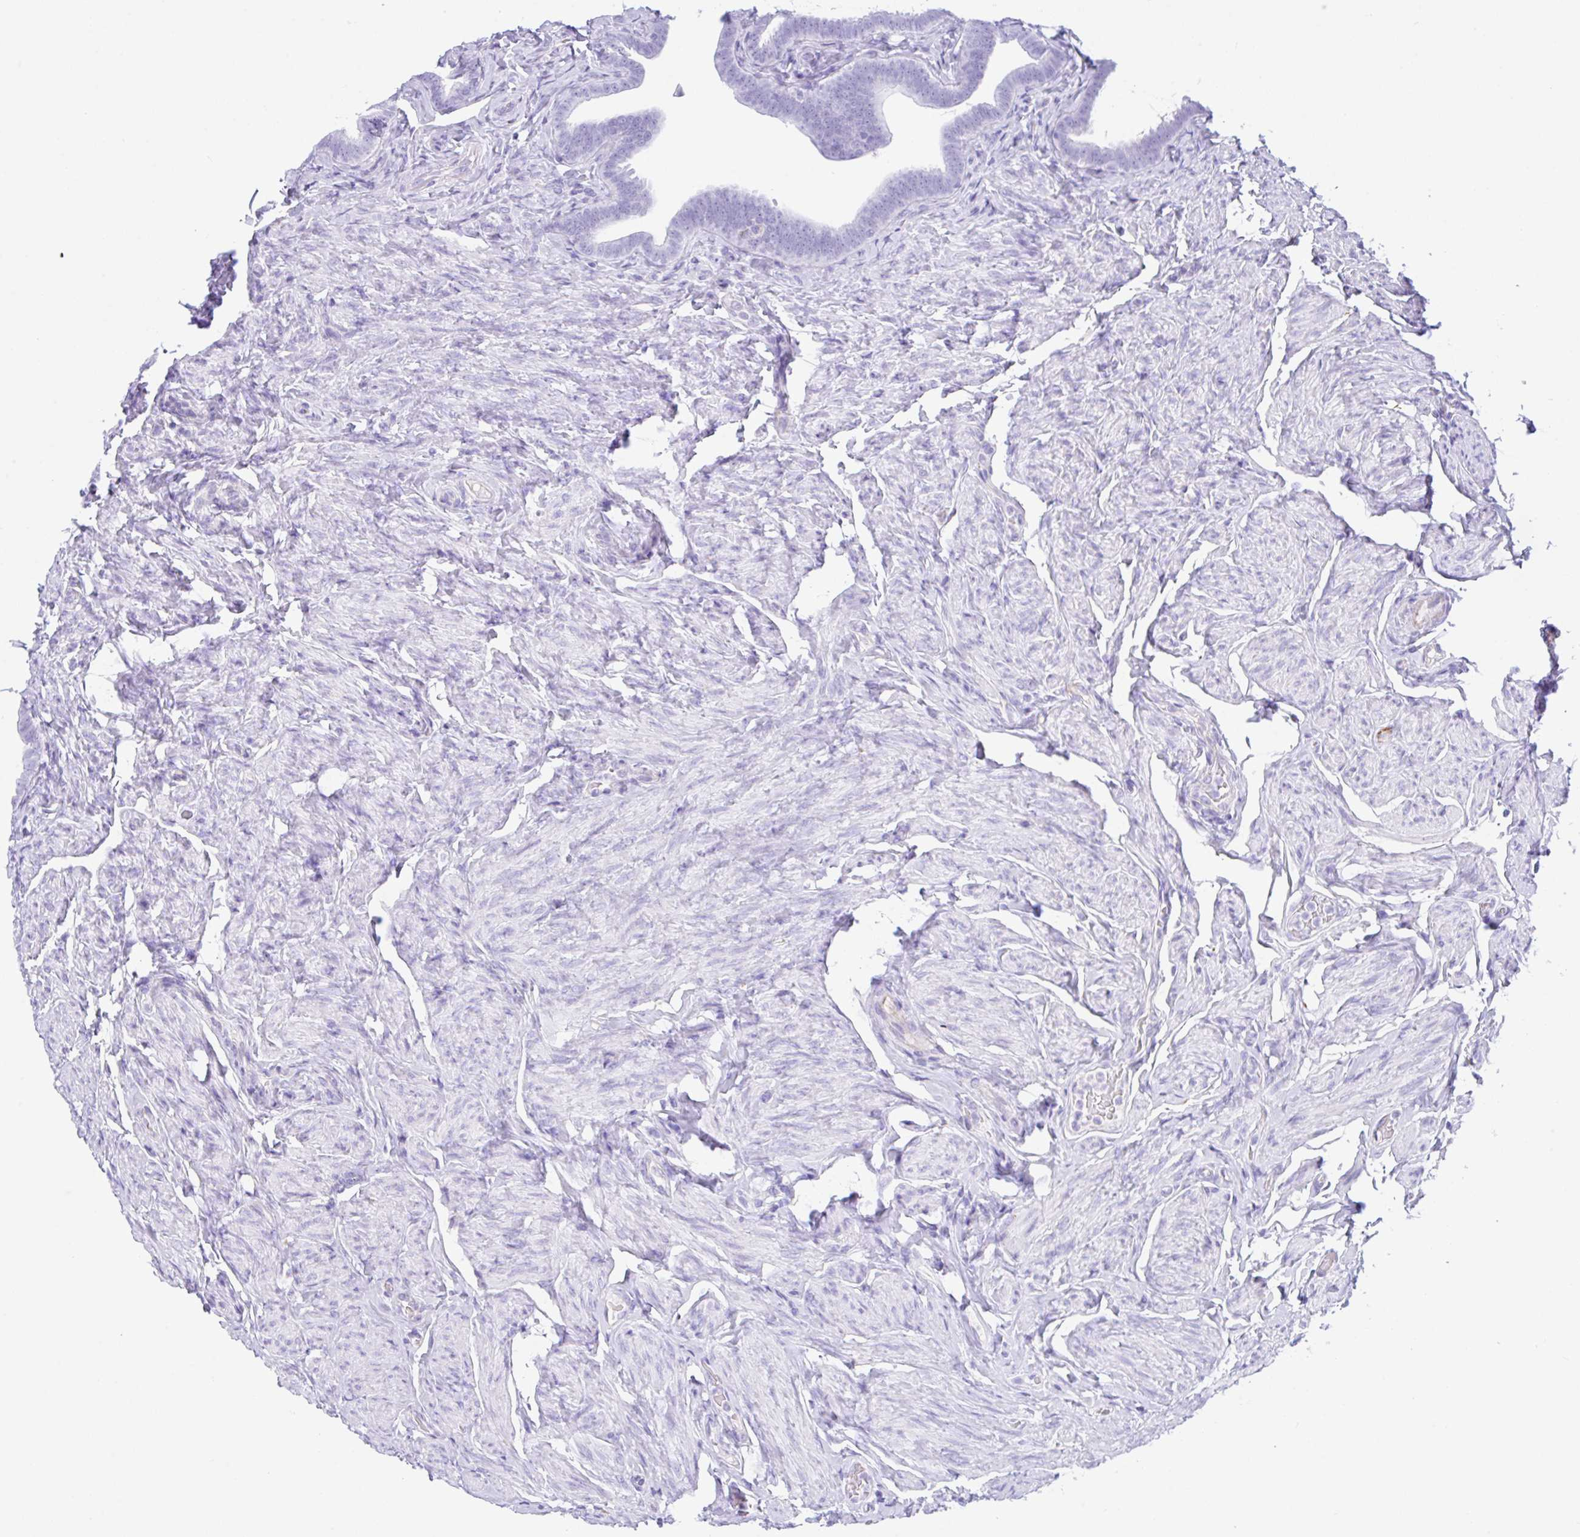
{"staining": {"intensity": "negative", "quantity": "none", "location": "none"}, "tissue": "fallopian tube", "cell_type": "Glandular cells", "image_type": "normal", "snomed": [{"axis": "morphology", "description": "Normal tissue, NOS"}, {"axis": "topography", "description": "Fallopian tube"}], "caption": "This is a image of IHC staining of normal fallopian tube, which shows no expression in glandular cells. The staining is performed using DAB brown chromogen with nuclei counter-stained in using hematoxylin.", "gene": "NDUFAF8", "patient": {"sex": "female", "age": 69}}